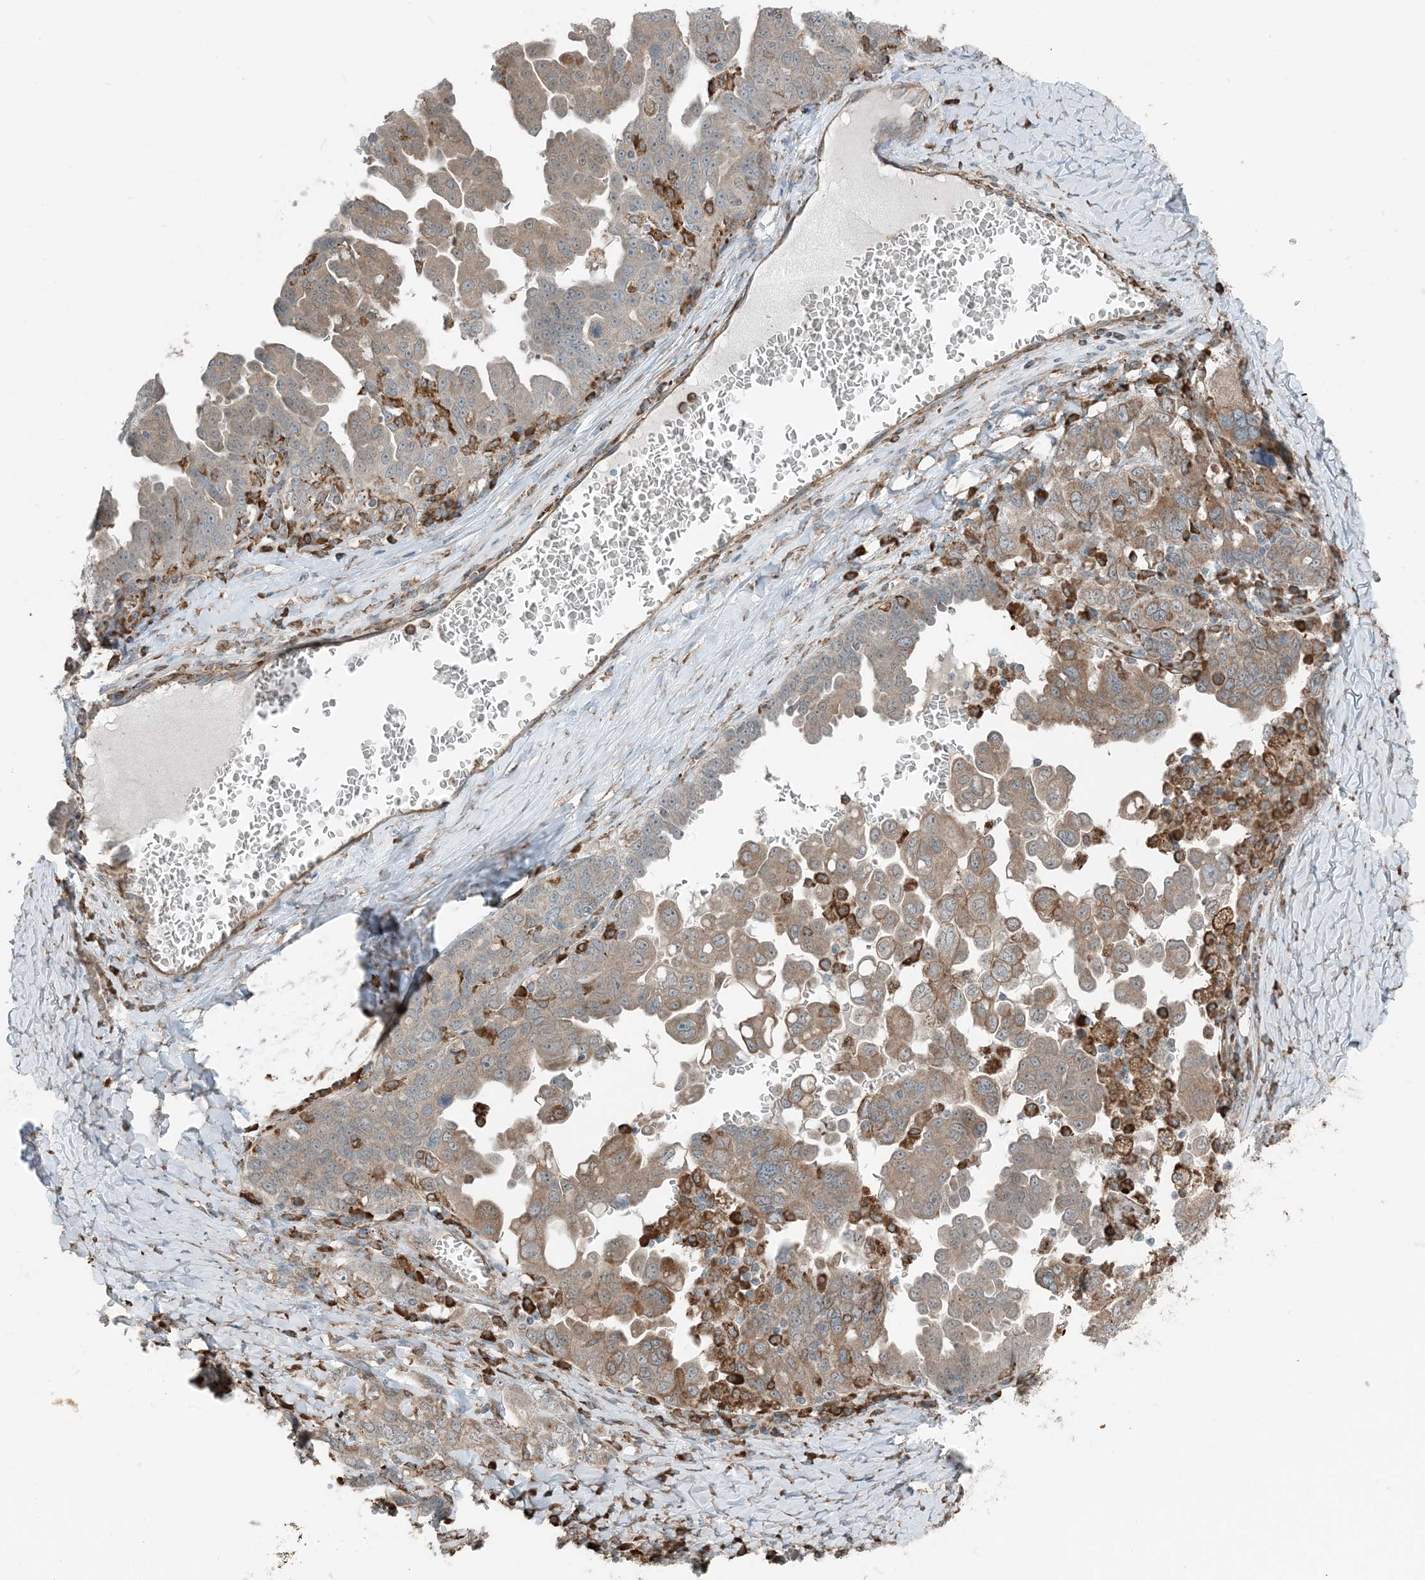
{"staining": {"intensity": "weak", "quantity": ">75%", "location": "cytoplasmic/membranous"}, "tissue": "ovarian cancer", "cell_type": "Tumor cells", "image_type": "cancer", "snomed": [{"axis": "morphology", "description": "Carcinoma, endometroid"}, {"axis": "topography", "description": "Ovary"}], "caption": "Immunohistochemistry (IHC) (DAB) staining of endometroid carcinoma (ovarian) reveals weak cytoplasmic/membranous protein positivity in approximately >75% of tumor cells.", "gene": "CERKL", "patient": {"sex": "female", "age": 62}}